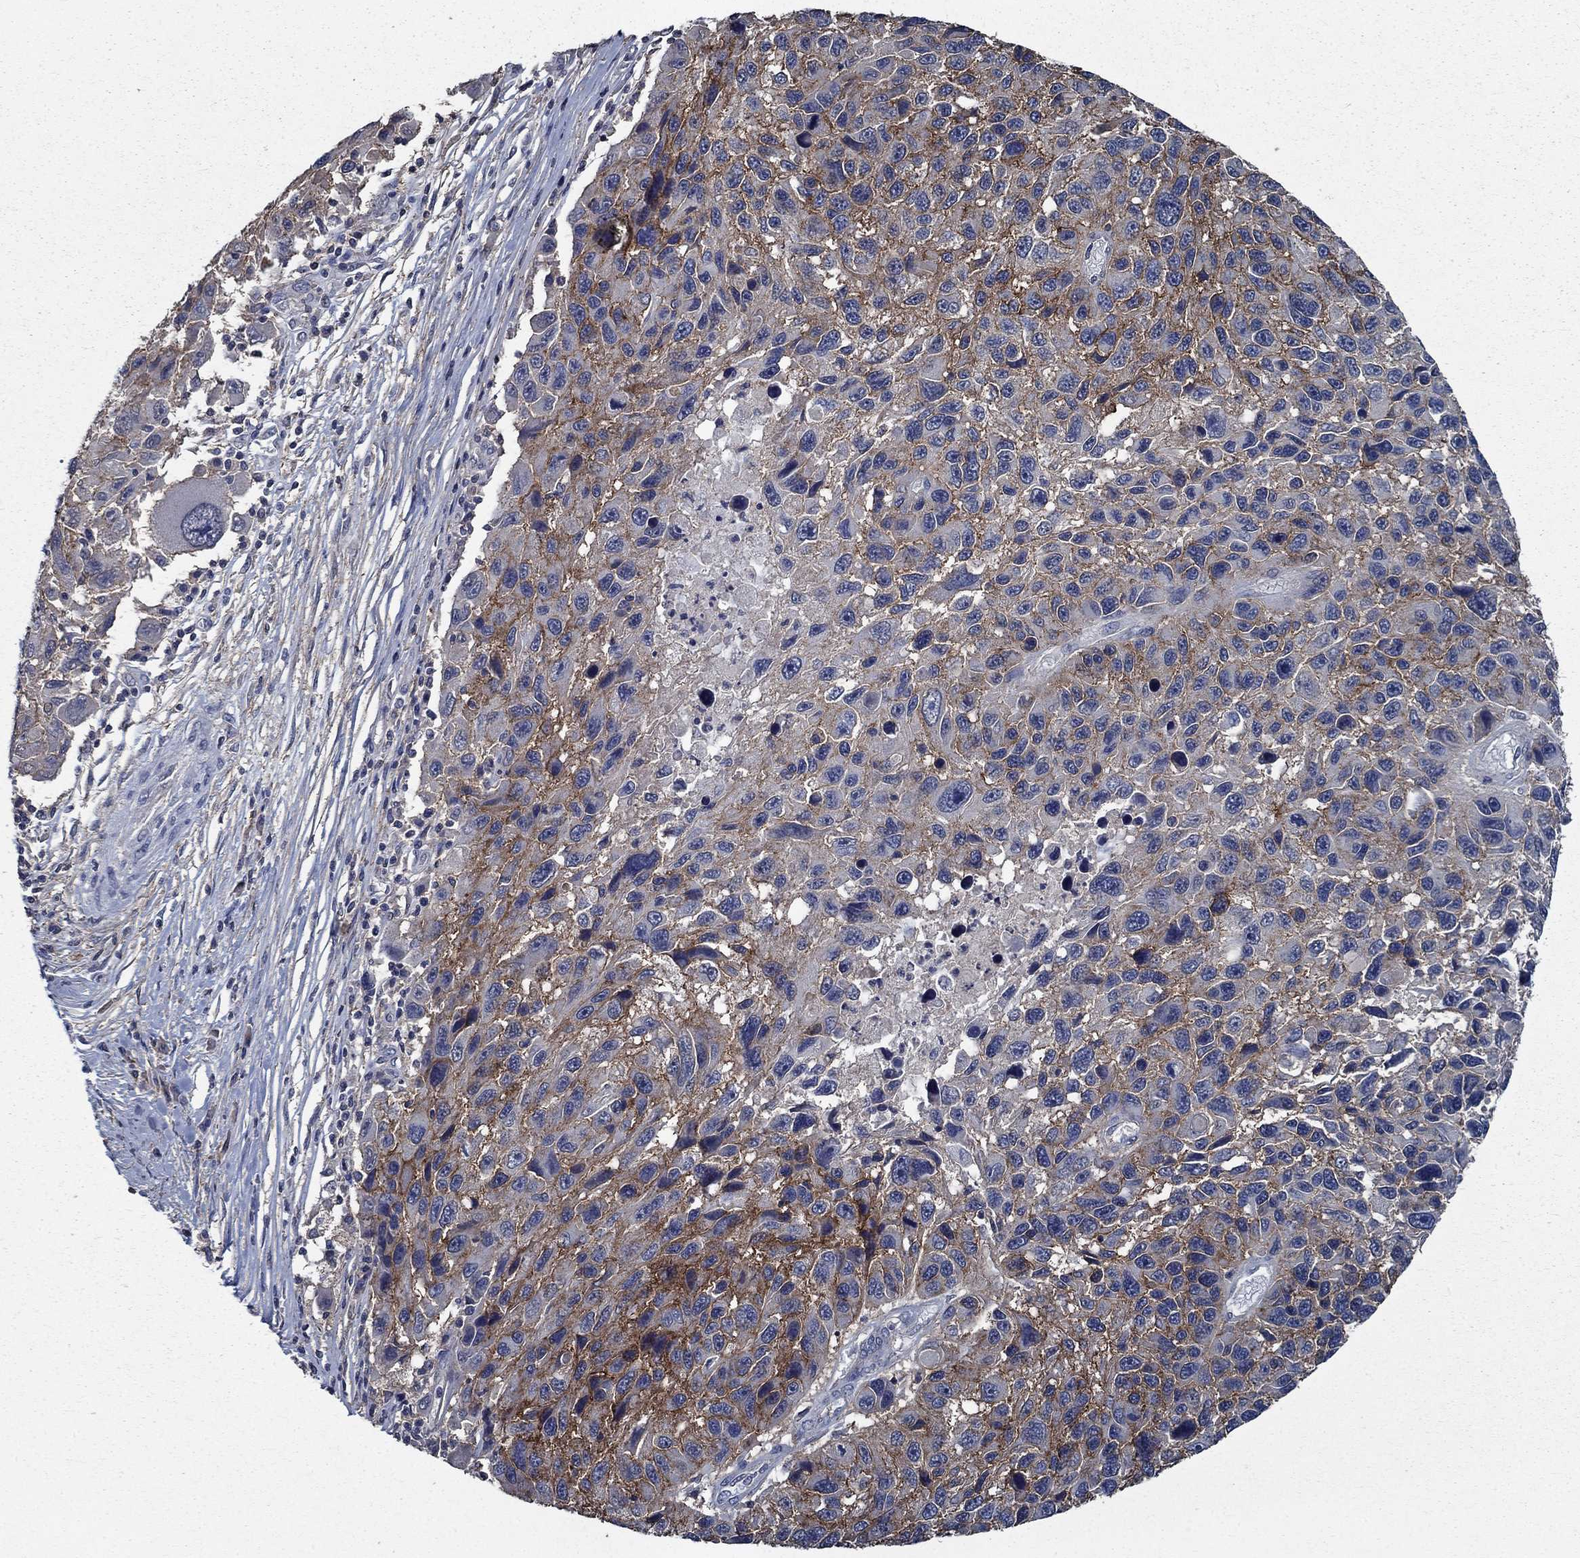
{"staining": {"intensity": "strong", "quantity": "25%-75%", "location": "cytoplasmic/membranous"}, "tissue": "melanoma", "cell_type": "Tumor cells", "image_type": "cancer", "snomed": [{"axis": "morphology", "description": "Malignant melanoma, NOS"}, {"axis": "topography", "description": "Skin"}], "caption": "Tumor cells show high levels of strong cytoplasmic/membranous expression in approximately 25%-75% of cells in human melanoma. (DAB (3,3'-diaminobenzidine) IHC with brightfield microscopy, high magnification).", "gene": "SLC44A1", "patient": {"sex": "male", "age": 53}}